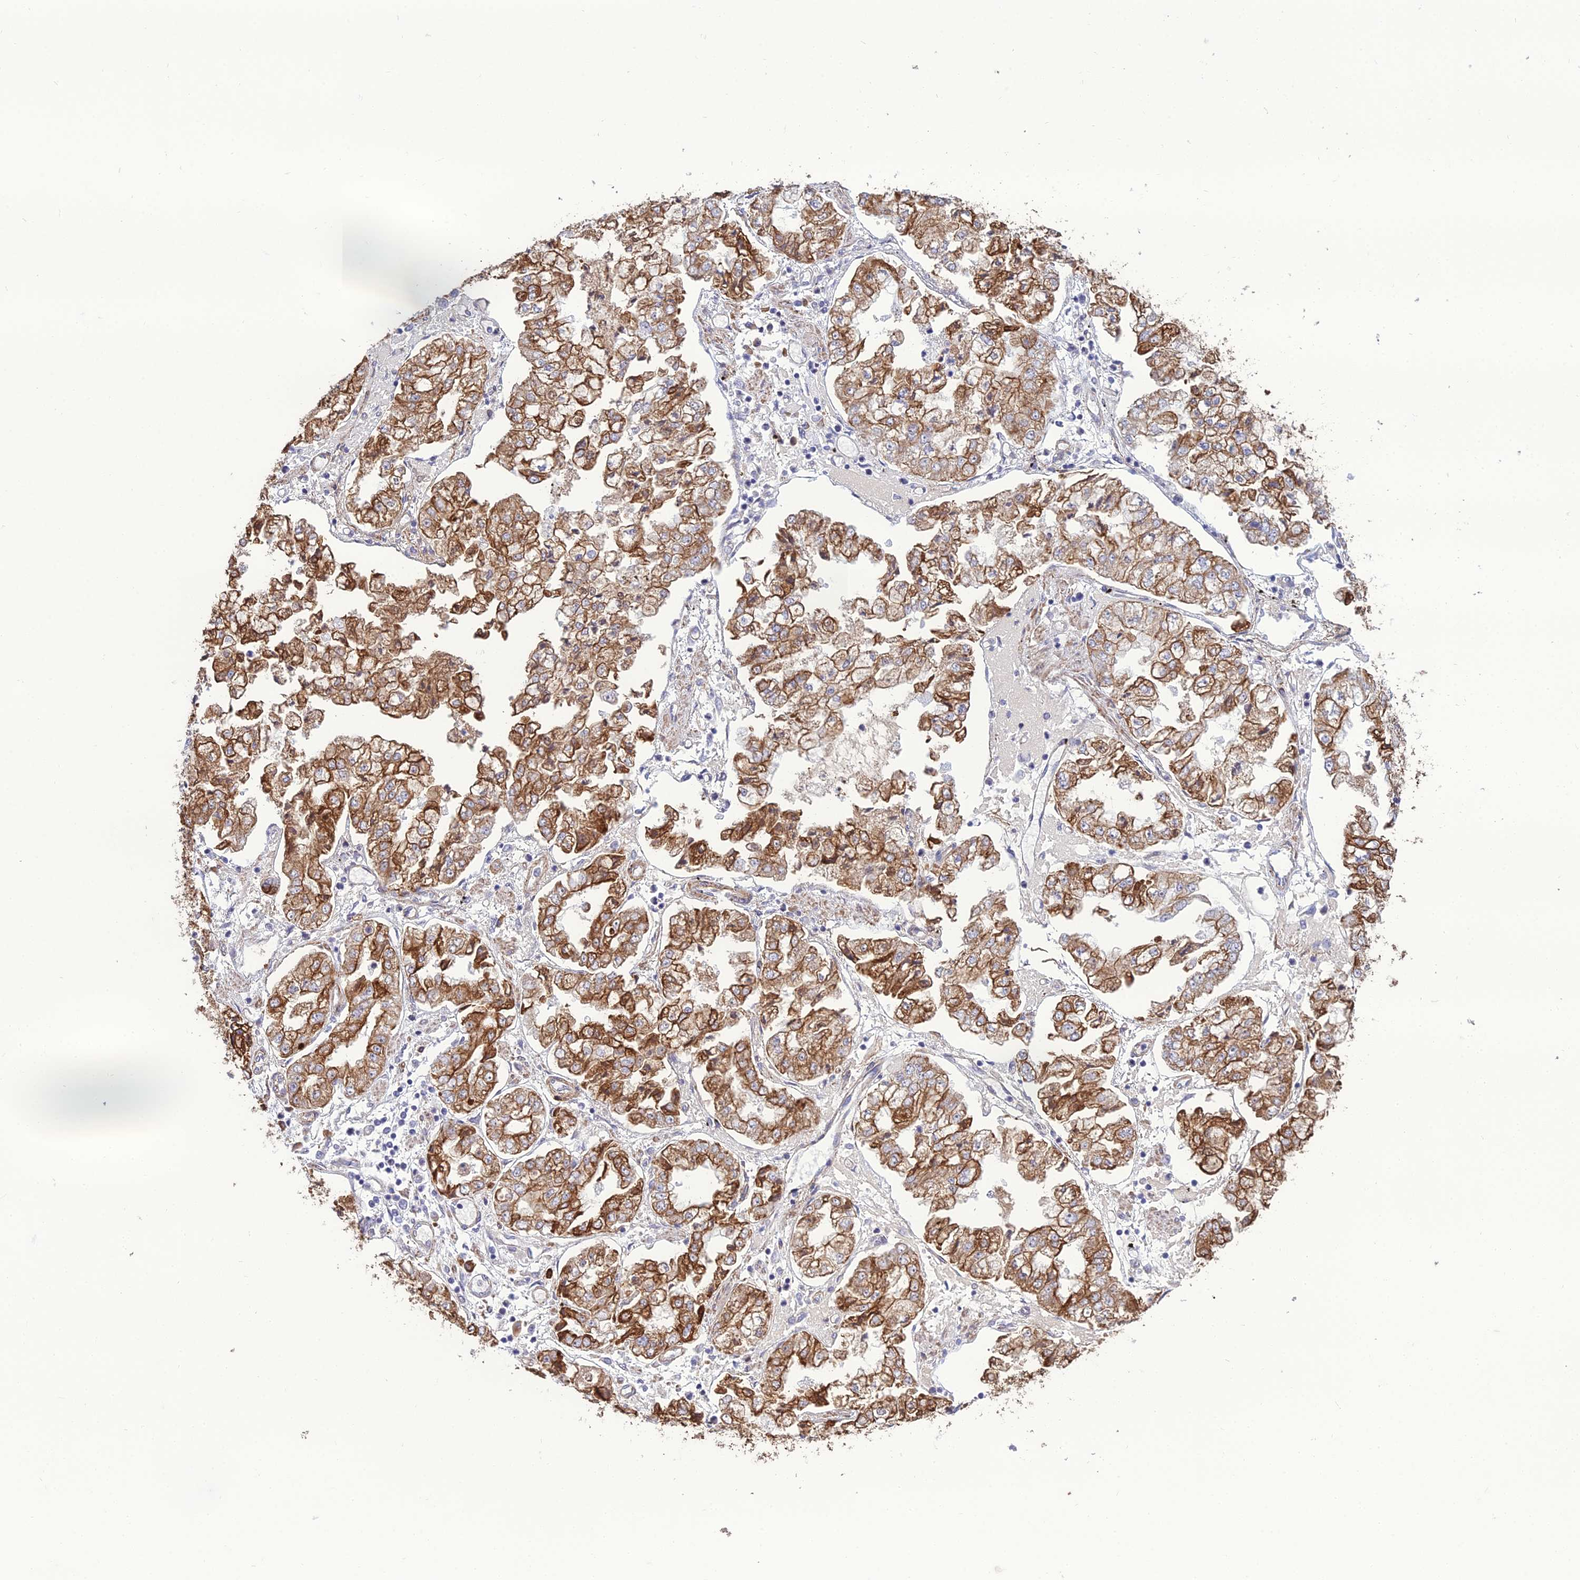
{"staining": {"intensity": "strong", "quantity": ">75%", "location": "cytoplasmic/membranous"}, "tissue": "stomach cancer", "cell_type": "Tumor cells", "image_type": "cancer", "snomed": [{"axis": "morphology", "description": "Adenocarcinoma, NOS"}, {"axis": "topography", "description": "Stomach"}], "caption": "Brown immunohistochemical staining in human stomach adenocarcinoma demonstrates strong cytoplasmic/membranous staining in about >75% of tumor cells.", "gene": "LZTS2", "patient": {"sex": "male", "age": 76}}